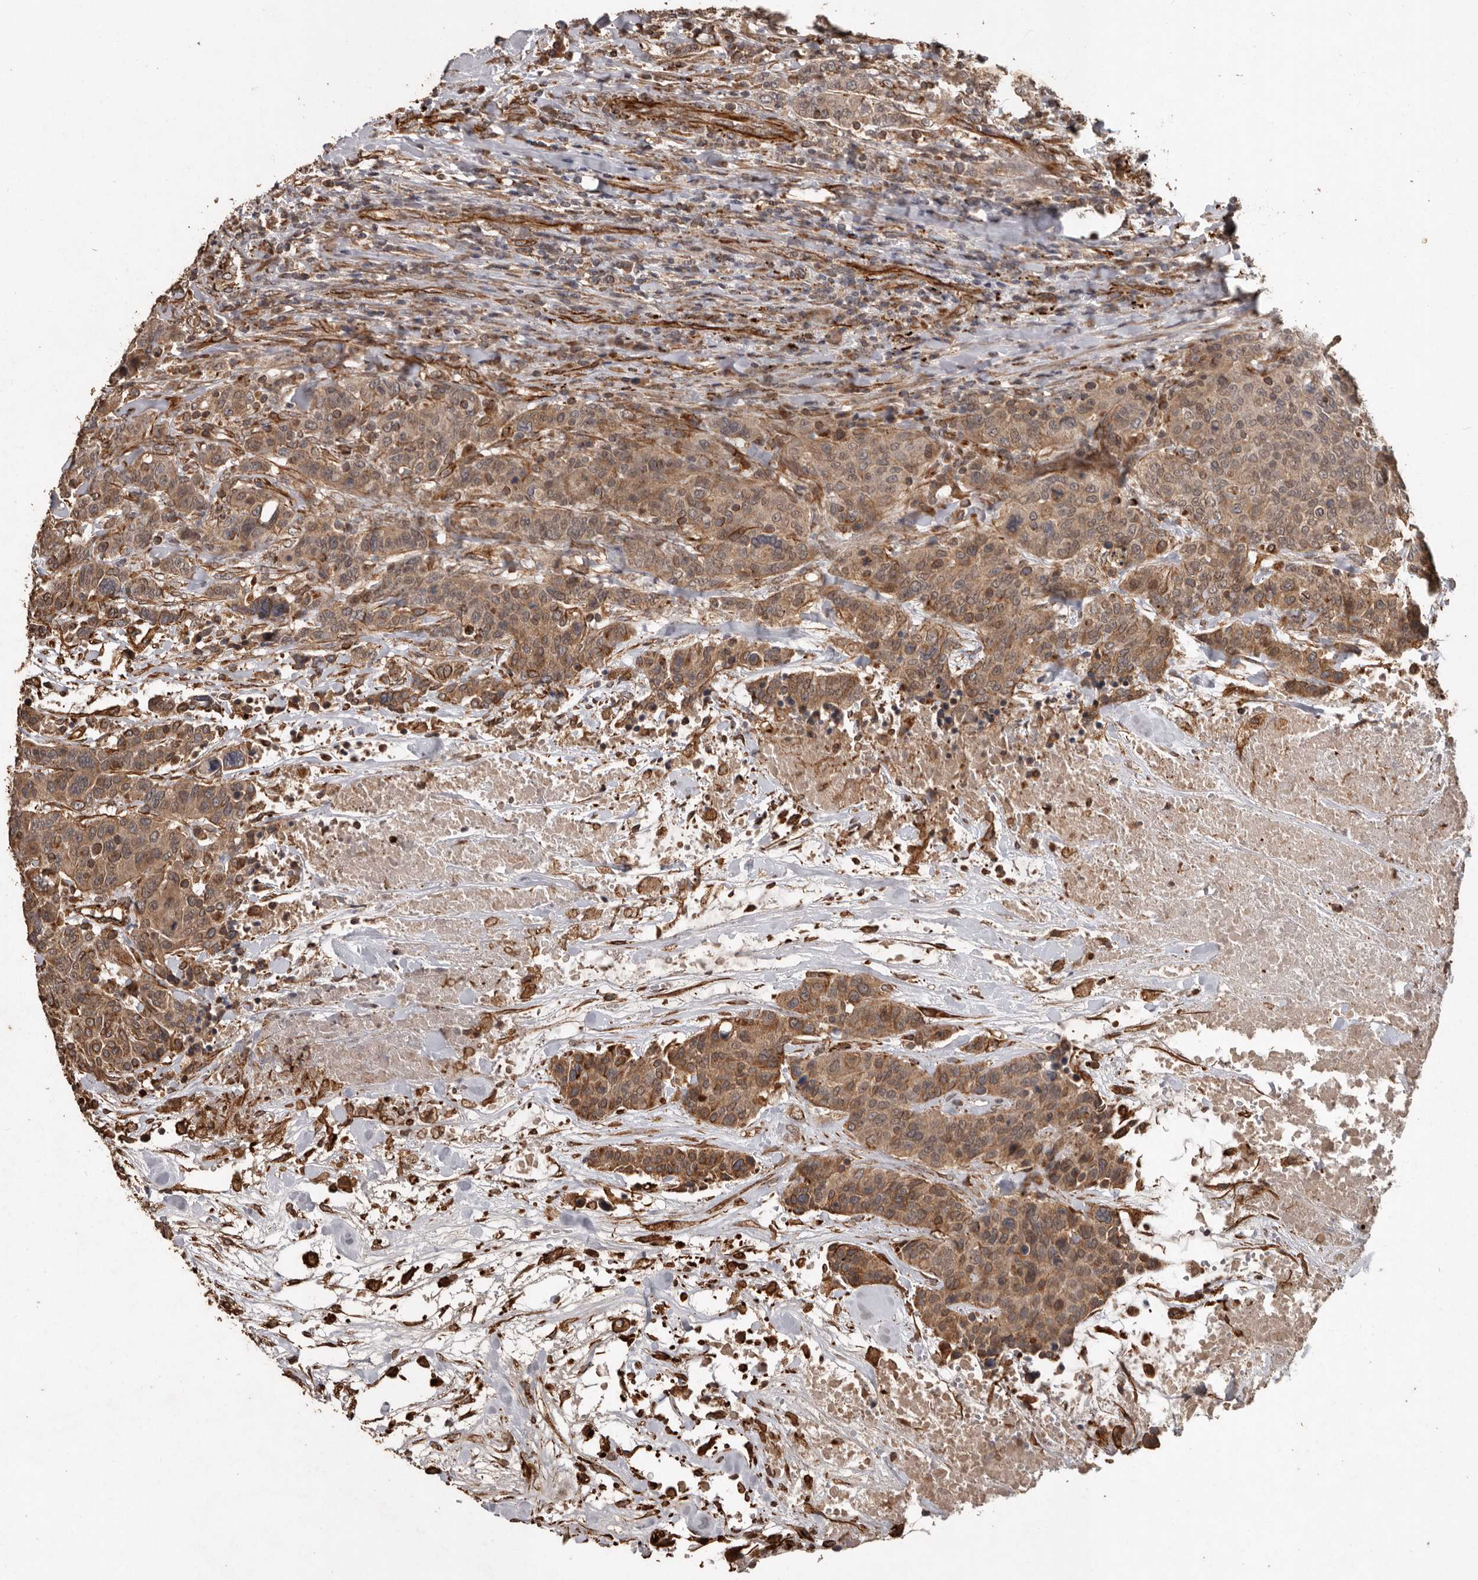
{"staining": {"intensity": "moderate", "quantity": ">75%", "location": "cytoplasmic/membranous"}, "tissue": "breast cancer", "cell_type": "Tumor cells", "image_type": "cancer", "snomed": [{"axis": "morphology", "description": "Duct carcinoma"}, {"axis": "topography", "description": "Breast"}], "caption": "Immunohistochemistry (IHC) (DAB) staining of human intraductal carcinoma (breast) shows moderate cytoplasmic/membranous protein expression in about >75% of tumor cells. The staining was performed using DAB to visualize the protein expression in brown, while the nuclei were stained in blue with hematoxylin (Magnification: 20x).", "gene": "BRAT1", "patient": {"sex": "female", "age": 37}}